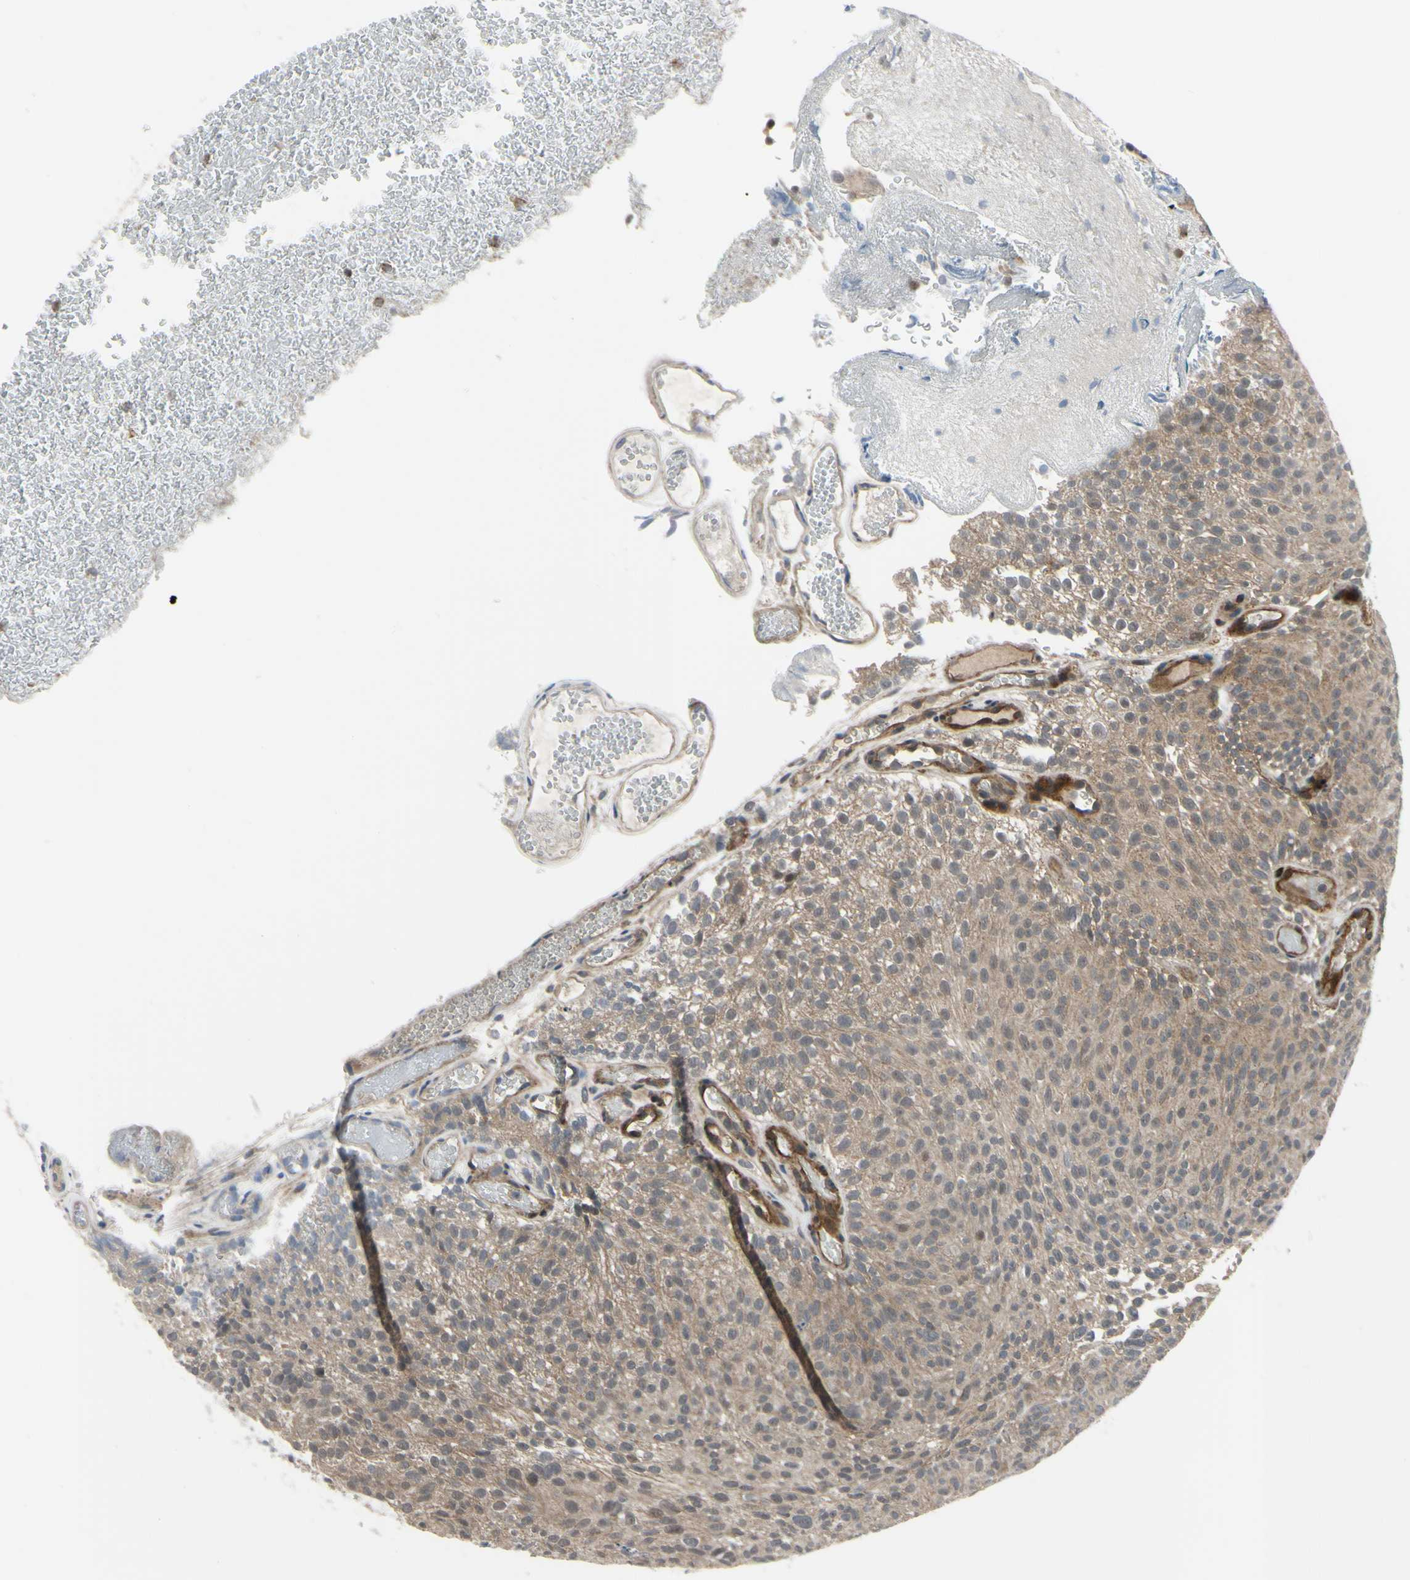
{"staining": {"intensity": "moderate", "quantity": ">75%", "location": "cytoplasmic/membranous,nuclear"}, "tissue": "urothelial cancer", "cell_type": "Tumor cells", "image_type": "cancer", "snomed": [{"axis": "morphology", "description": "Urothelial carcinoma, Low grade"}, {"axis": "topography", "description": "Urinary bladder"}], "caption": "Urothelial cancer tissue shows moderate cytoplasmic/membranous and nuclear staining in approximately >75% of tumor cells", "gene": "COMMD9", "patient": {"sex": "male", "age": 78}}